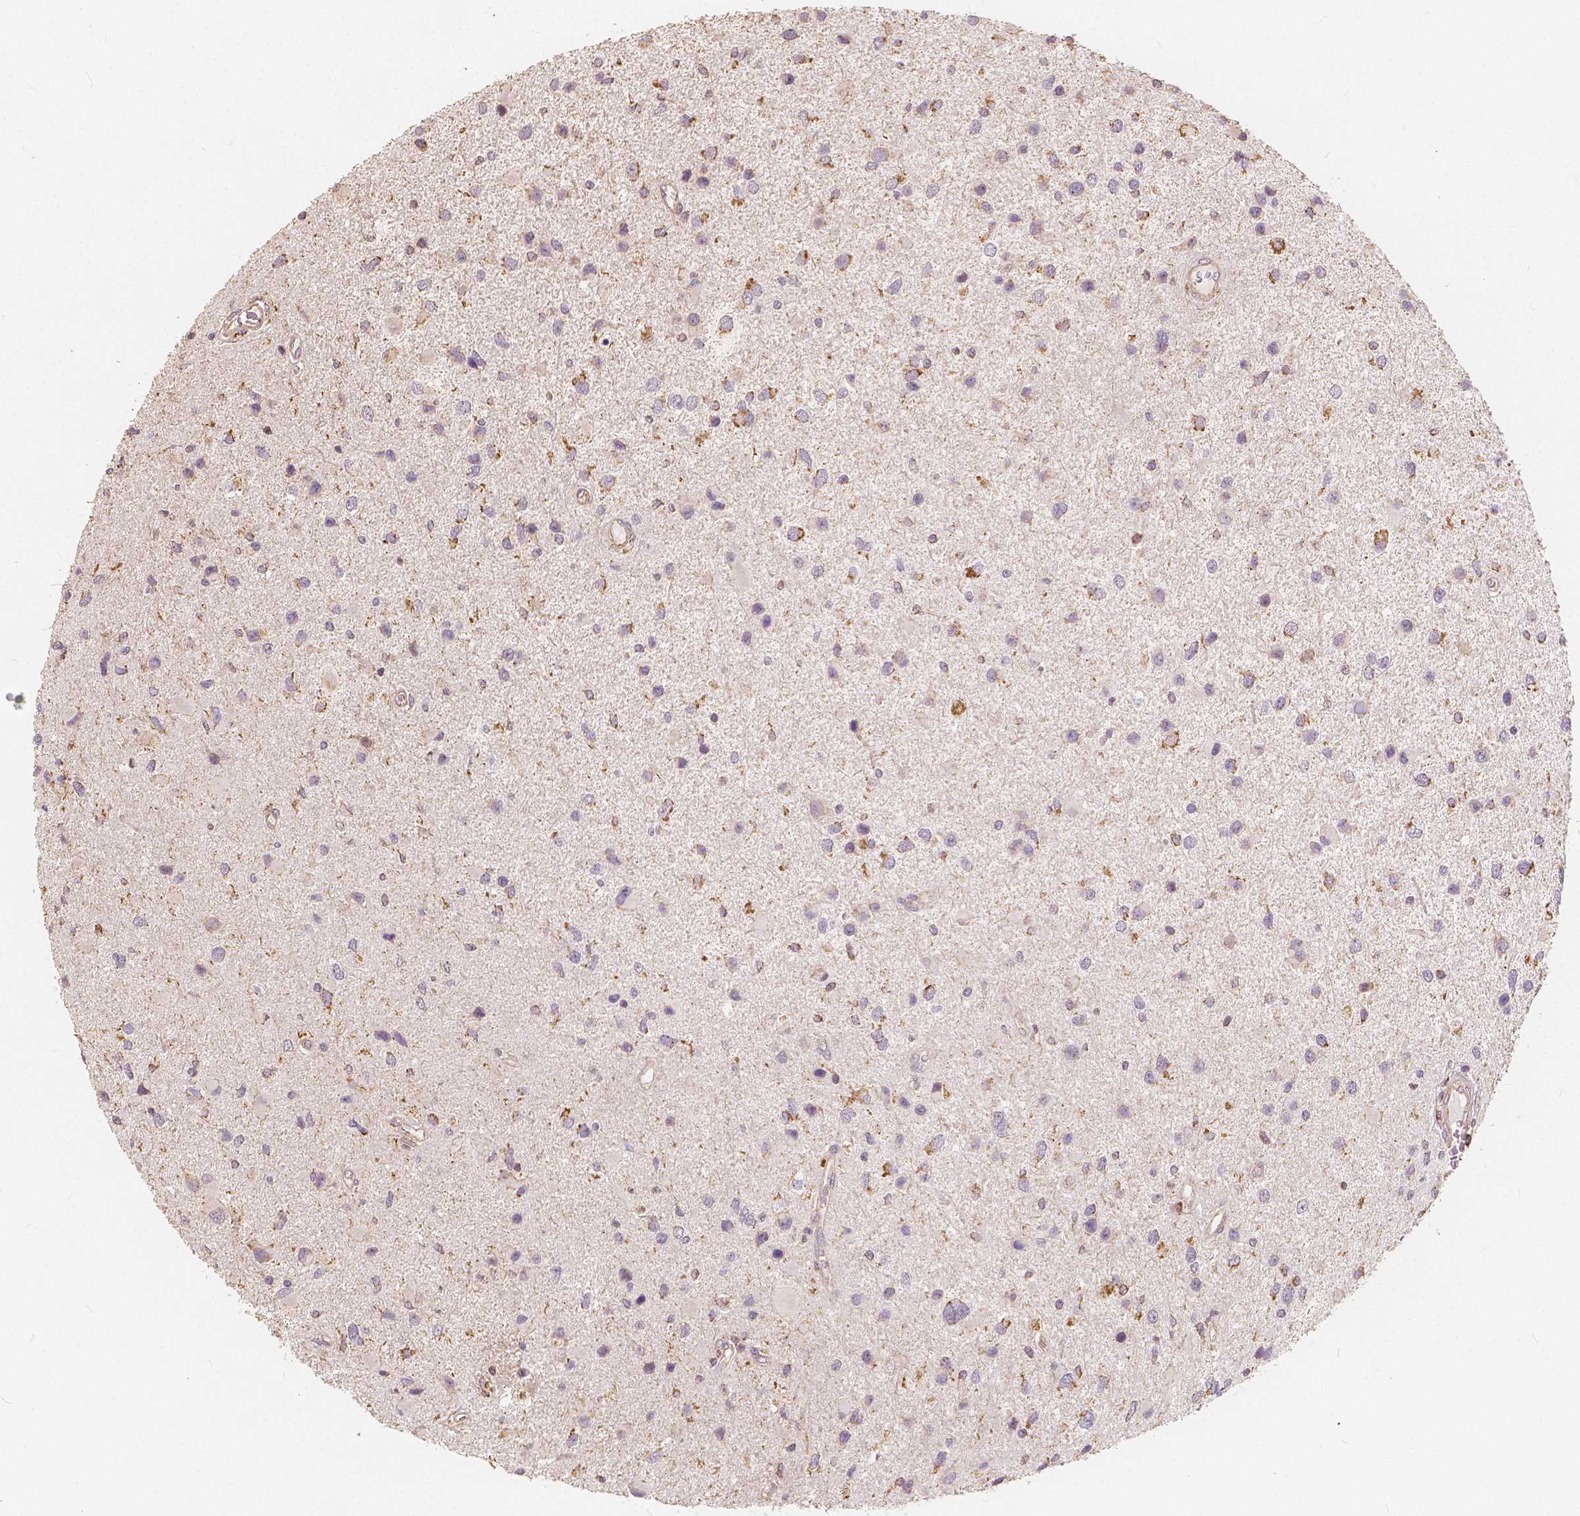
{"staining": {"intensity": "moderate", "quantity": "25%-75%", "location": "cytoplasmic/membranous"}, "tissue": "glioma", "cell_type": "Tumor cells", "image_type": "cancer", "snomed": [{"axis": "morphology", "description": "Glioma, malignant, Low grade"}, {"axis": "topography", "description": "Brain"}], "caption": "Glioma tissue shows moderate cytoplasmic/membranous expression in approximately 25%-75% of tumor cells, visualized by immunohistochemistry. (DAB (3,3'-diaminobenzidine) IHC, brown staining for protein, blue staining for nuclei).", "gene": "PEX26", "patient": {"sex": "female", "age": 32}}